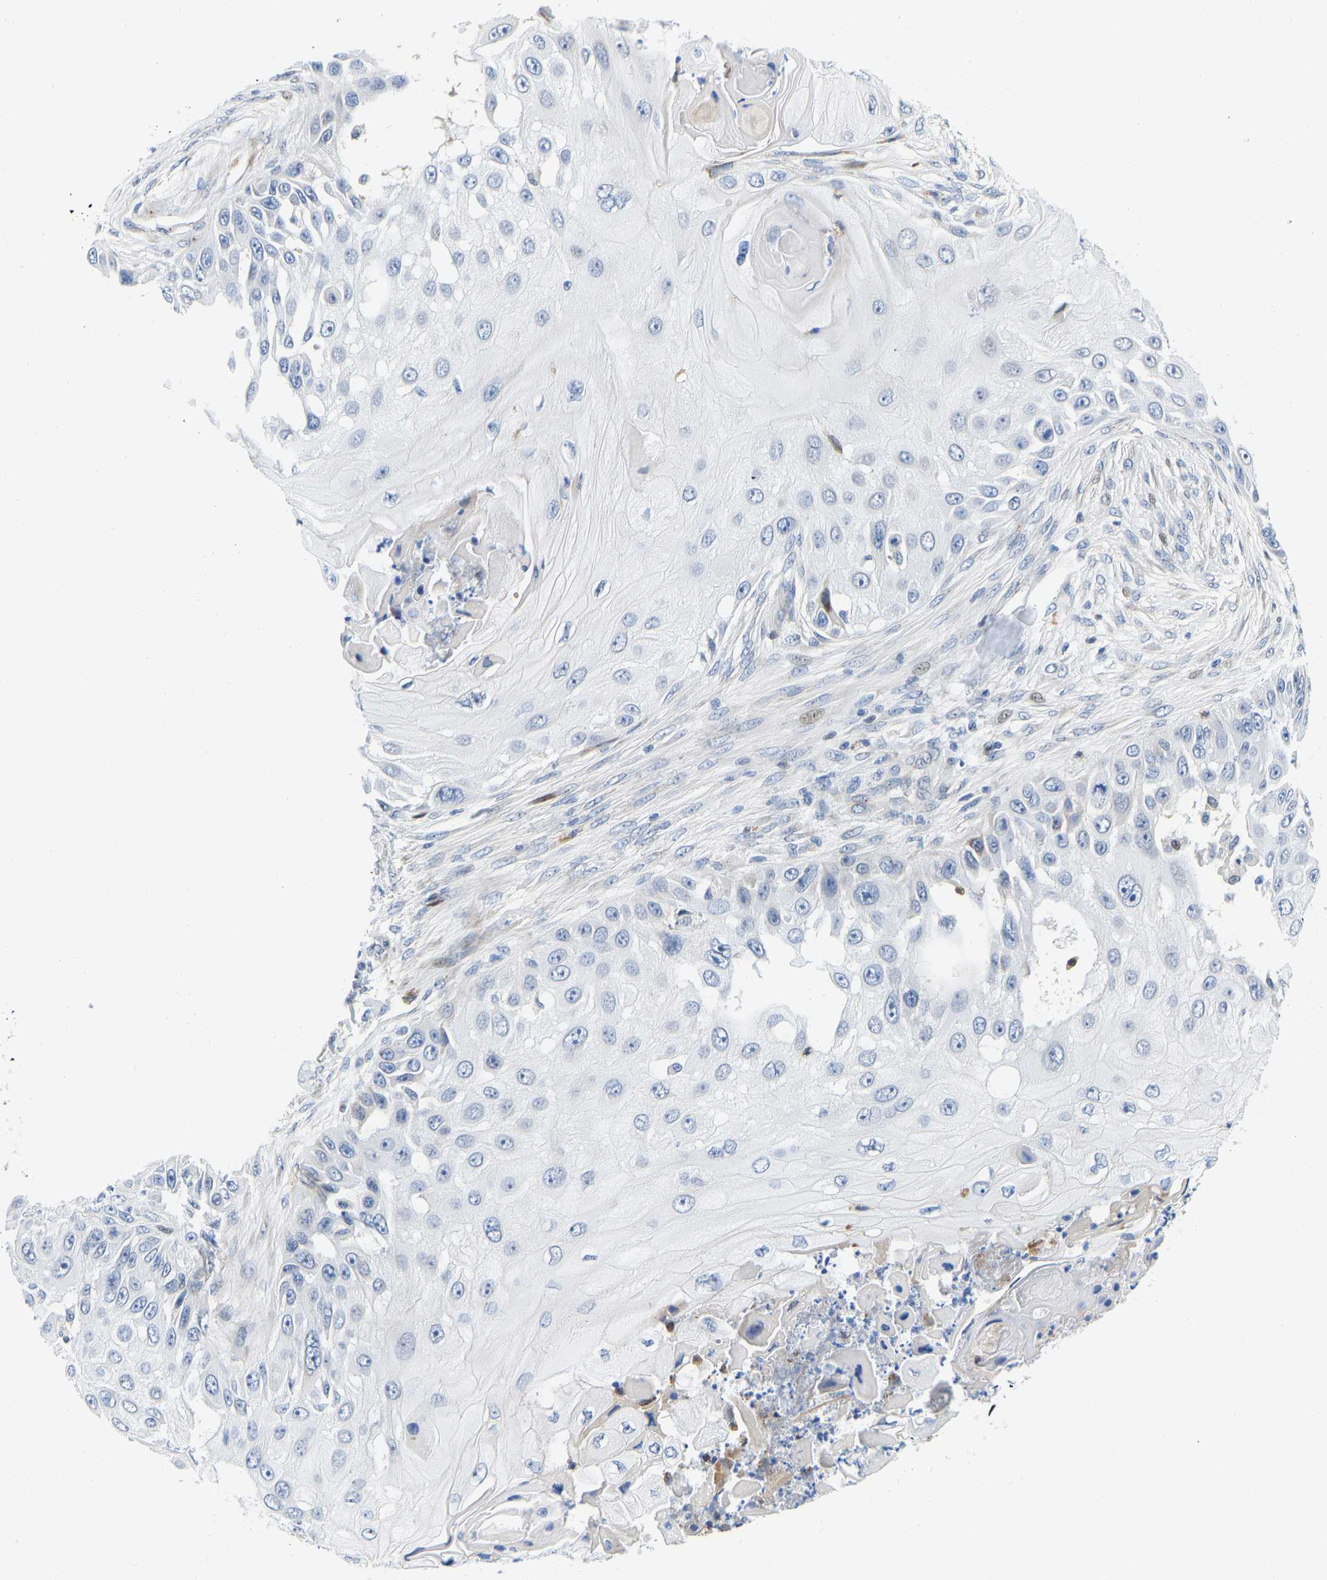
{"staining": {"intensity": "negative", "quantity": "none", "location": "none"}, "tissue": "skin cancer", "cell_type": "Tumor cells", "image_type": "cancer", "snomed": [{"axis": "morphology", "description": "Squamous cell carcinoma, NOS"}, {"axis": "topography", "description": "Skin"}], "caption": "An IHC histopathology image of skin squamous cell carcinoma is shown. There is no staining in tumor cells of skin squamous cell carcinoma. (DAB (3,3'-diaminobenzidine) immunohistochemistry visualized using brightfield microscopy, high magnification).", "gene": "HDAC5", "patient": {"sex": "female", "age": 44}}